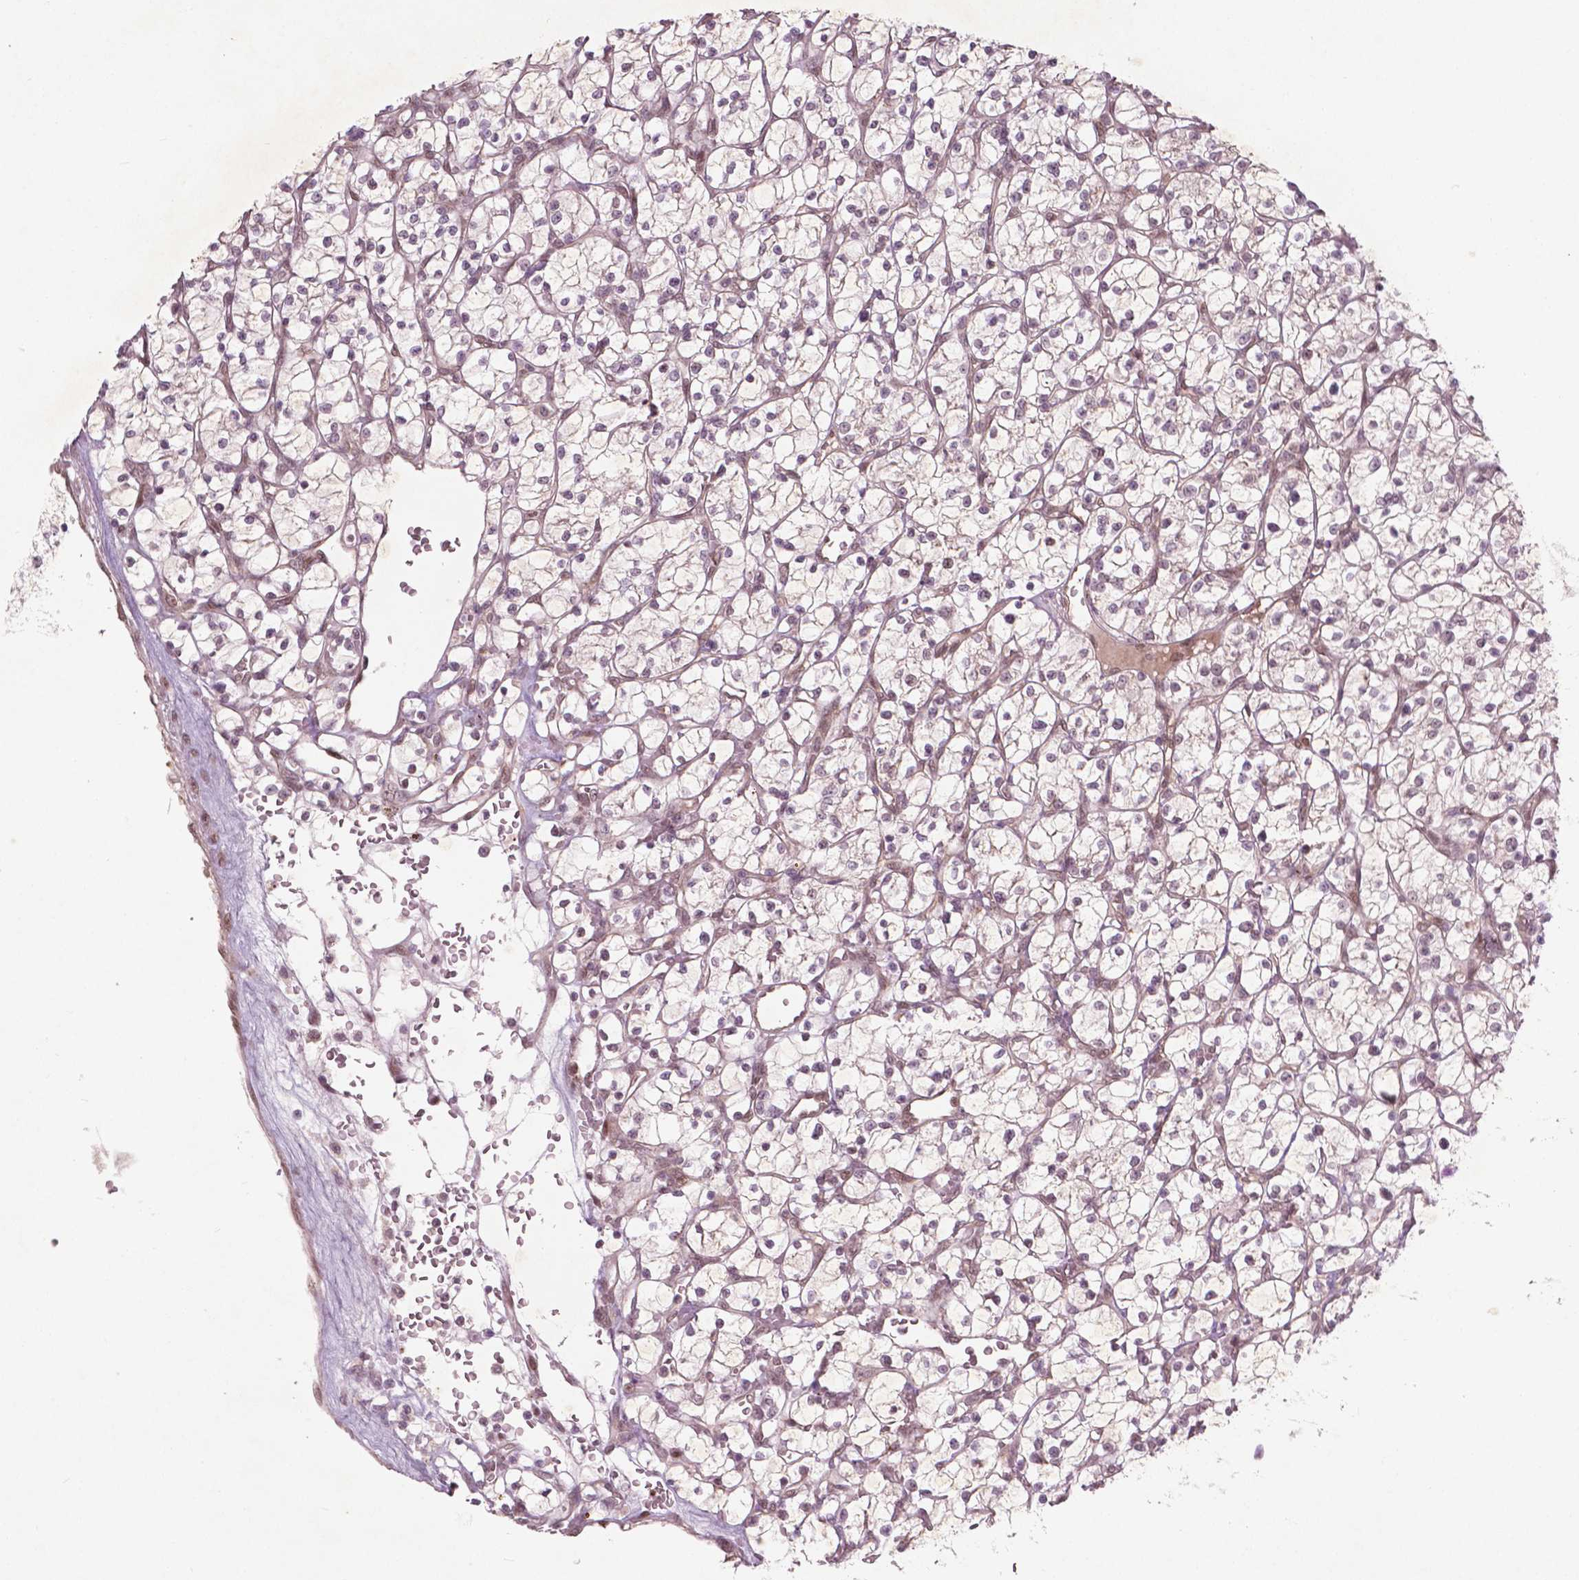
{"staining": {"intensity": "weak", "quantity": ">75%", "location": "nuclear"}, "tissue": "renal cancer", "cell_type": "Tumor cells", "image_type": "cancer", "snomed": [{"axis": "morphology", "description": "Adenocarcinoma, NOS"}, {"axis": "topography", "description": "Kidney"}], "caption": "Immunohistochemical staining of human renal adenocarcinoma demonstrates weak nuclear protein staining in approximately >75% of tumor cells.", "gene": "NFAT5", "patient": {"sex": "female", "age": 64}}